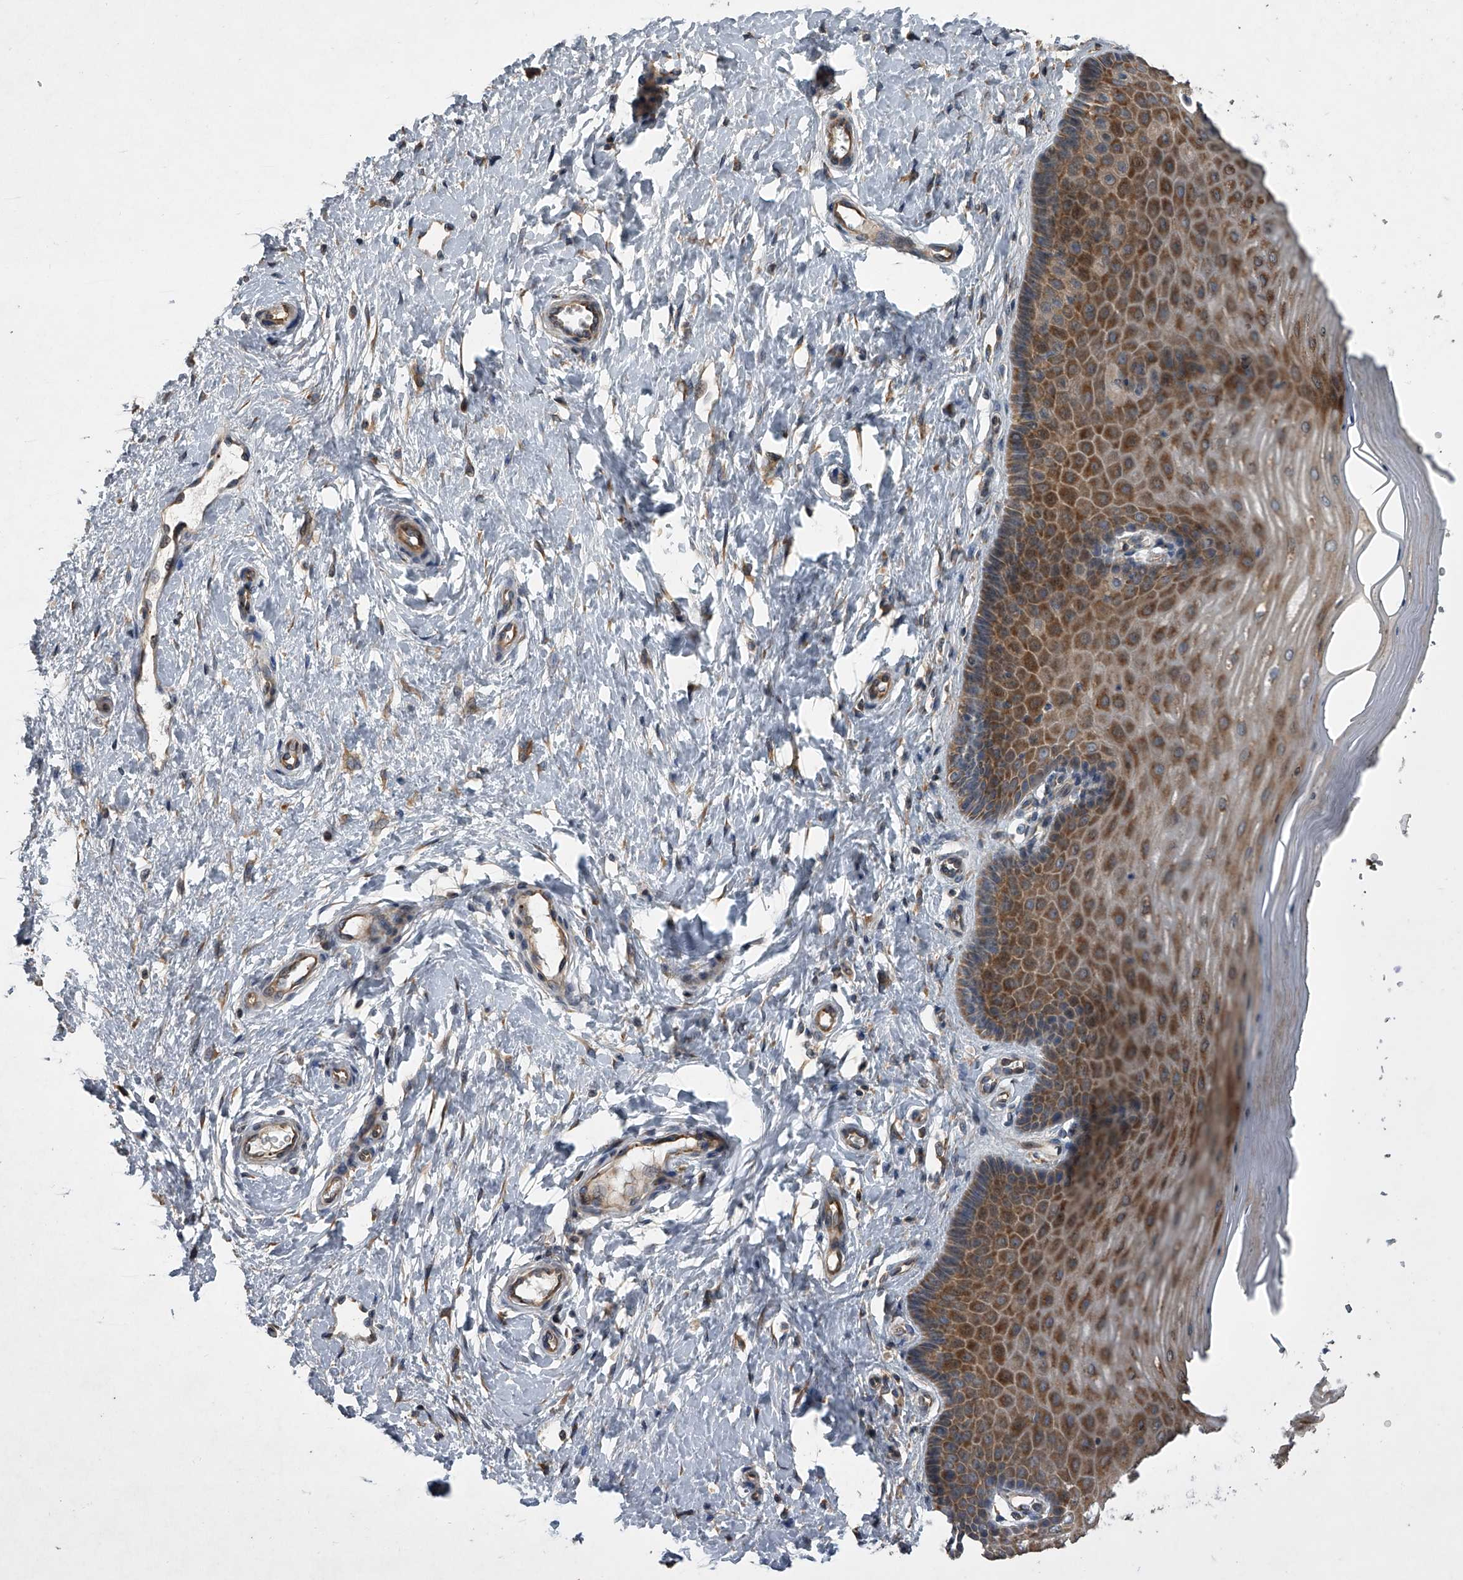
{"staining": {"intensity": "moderate", "quantity": "25%-75%", "location": "cytoplasmic/membranous"}, "tissue": "cervix", "cell_type": "Glandular cells", "image_type": "normal", "snomed": [{"axis": "morphology", "description": "Normal tissue, NOS"}, {"axis": "topography", "description": "Cervix"}], "caption": "Brown immunohistochemical staining in unremarkable cervix shows moderate cytoplasmic/membranous positivity in approximately 25%-75% of glandular cells. (DAB (3,3'-diaminobenzidine) IHC with brightfield microscopy, high magnification).", "gene": "DOCK9", "patient": {"sex": "female", "age": 55}}